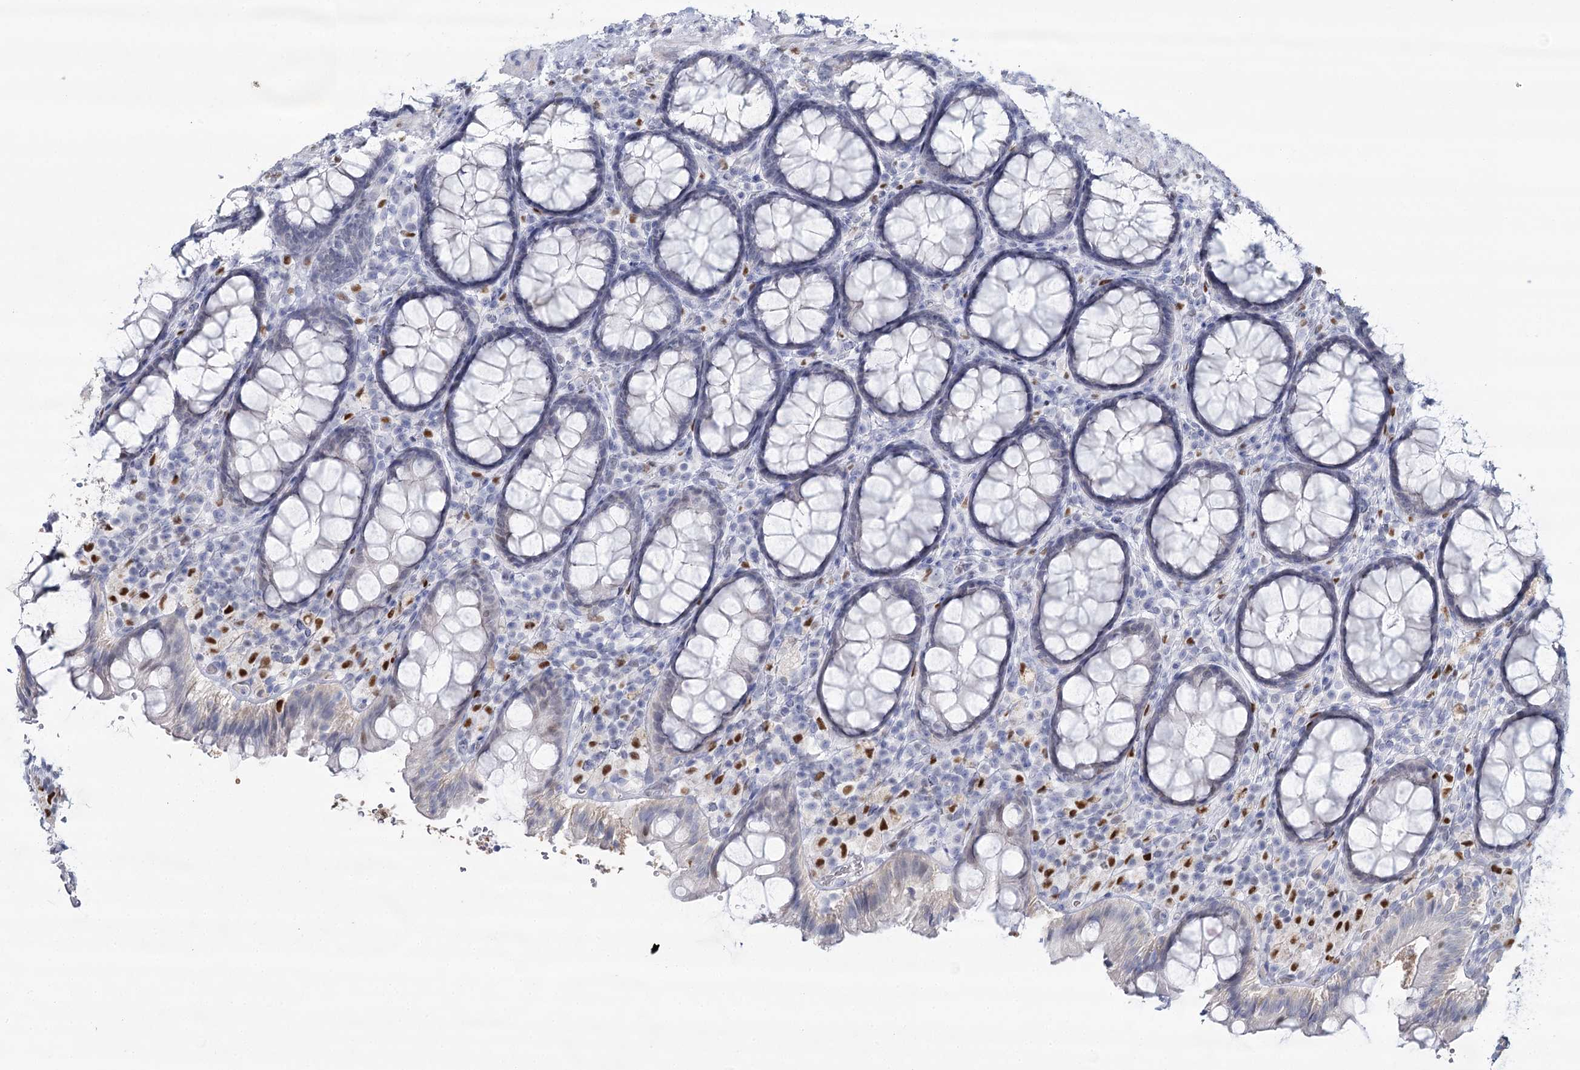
{"staining": {"intensity": "negative", "quantity": "none", "location": "none"}, "tissue": "rectum", "cell_type": "Glandular cells", "image_type": "normal", "snomed": [{"axis": "morphology", "description": "Normal tissue, NOS"}, {"axis": "topography", "description": "Rectum"}], "caption": "DAB (3,3'-diaminobenzidine) immunohistochemical staining of unremarkable rectum shows no significant positivity in glandular cells. Brightfield microscopy of immunohistochemistry (IHC) stained with DAB (brown) and hematoxylin (blue), captured at high magnification.", "gene": "IGSF3", "patient": {"sex": "male", "age": 83}}